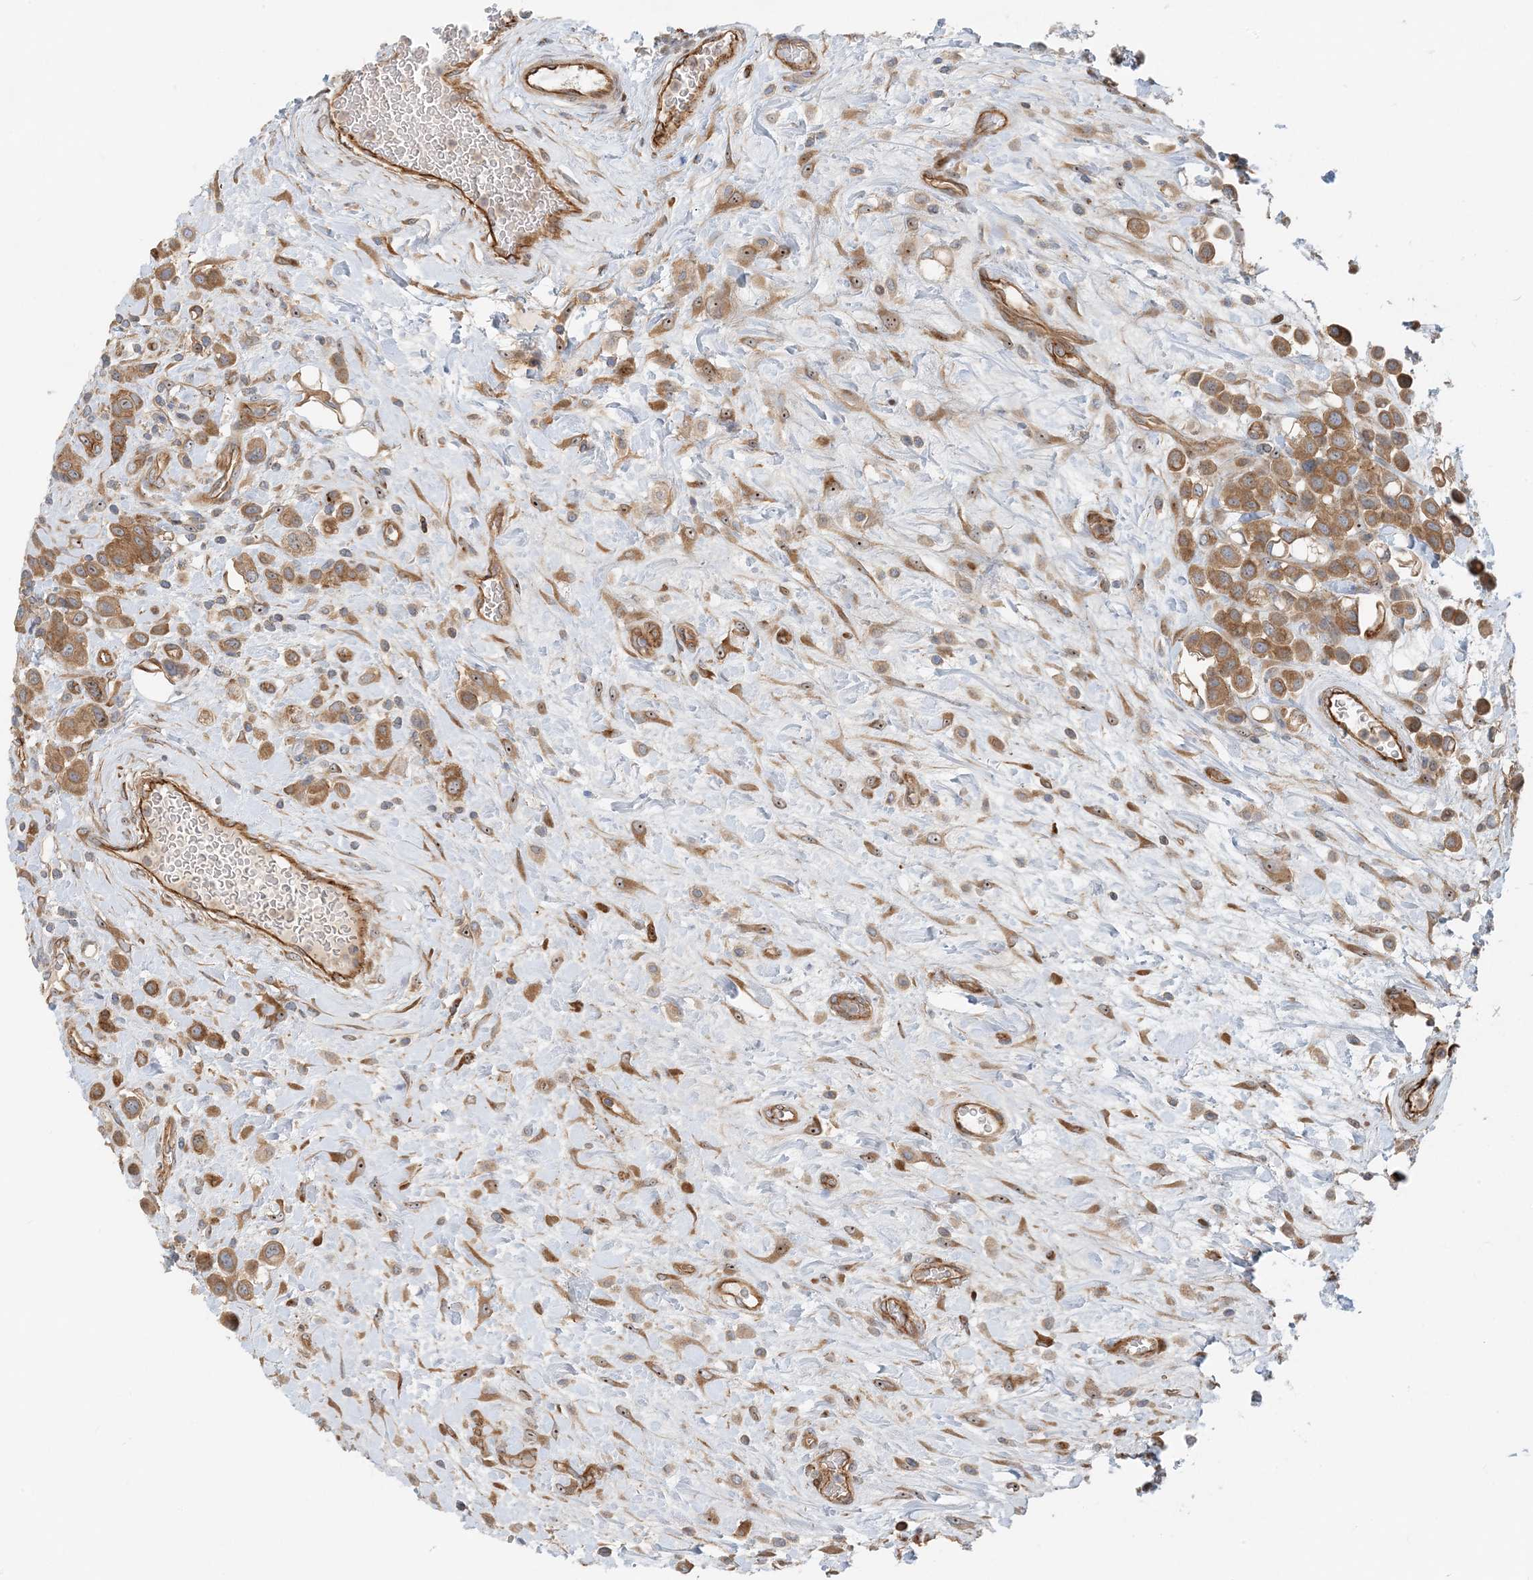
{"staining": {"intensity": "moderate", "quantity": ">75%", "location": "cytoplasmic/membranous"}, "tissue": "urothelial cancer", "cell_type": "Tumor cells", "image_type": "cancer", "snomed": [{"axis": "morphology", "description": "Urothelial carcinoma, High grade"}, {"axis": "topography", "description": "Urinary bladder"}], "caption": "Urothelial carcinoma (high-grade) stained with a protein marker displays moderate staining in tumor cells.", "gene": "MYL5", "patient": {"sex": "male", "age": 50}}